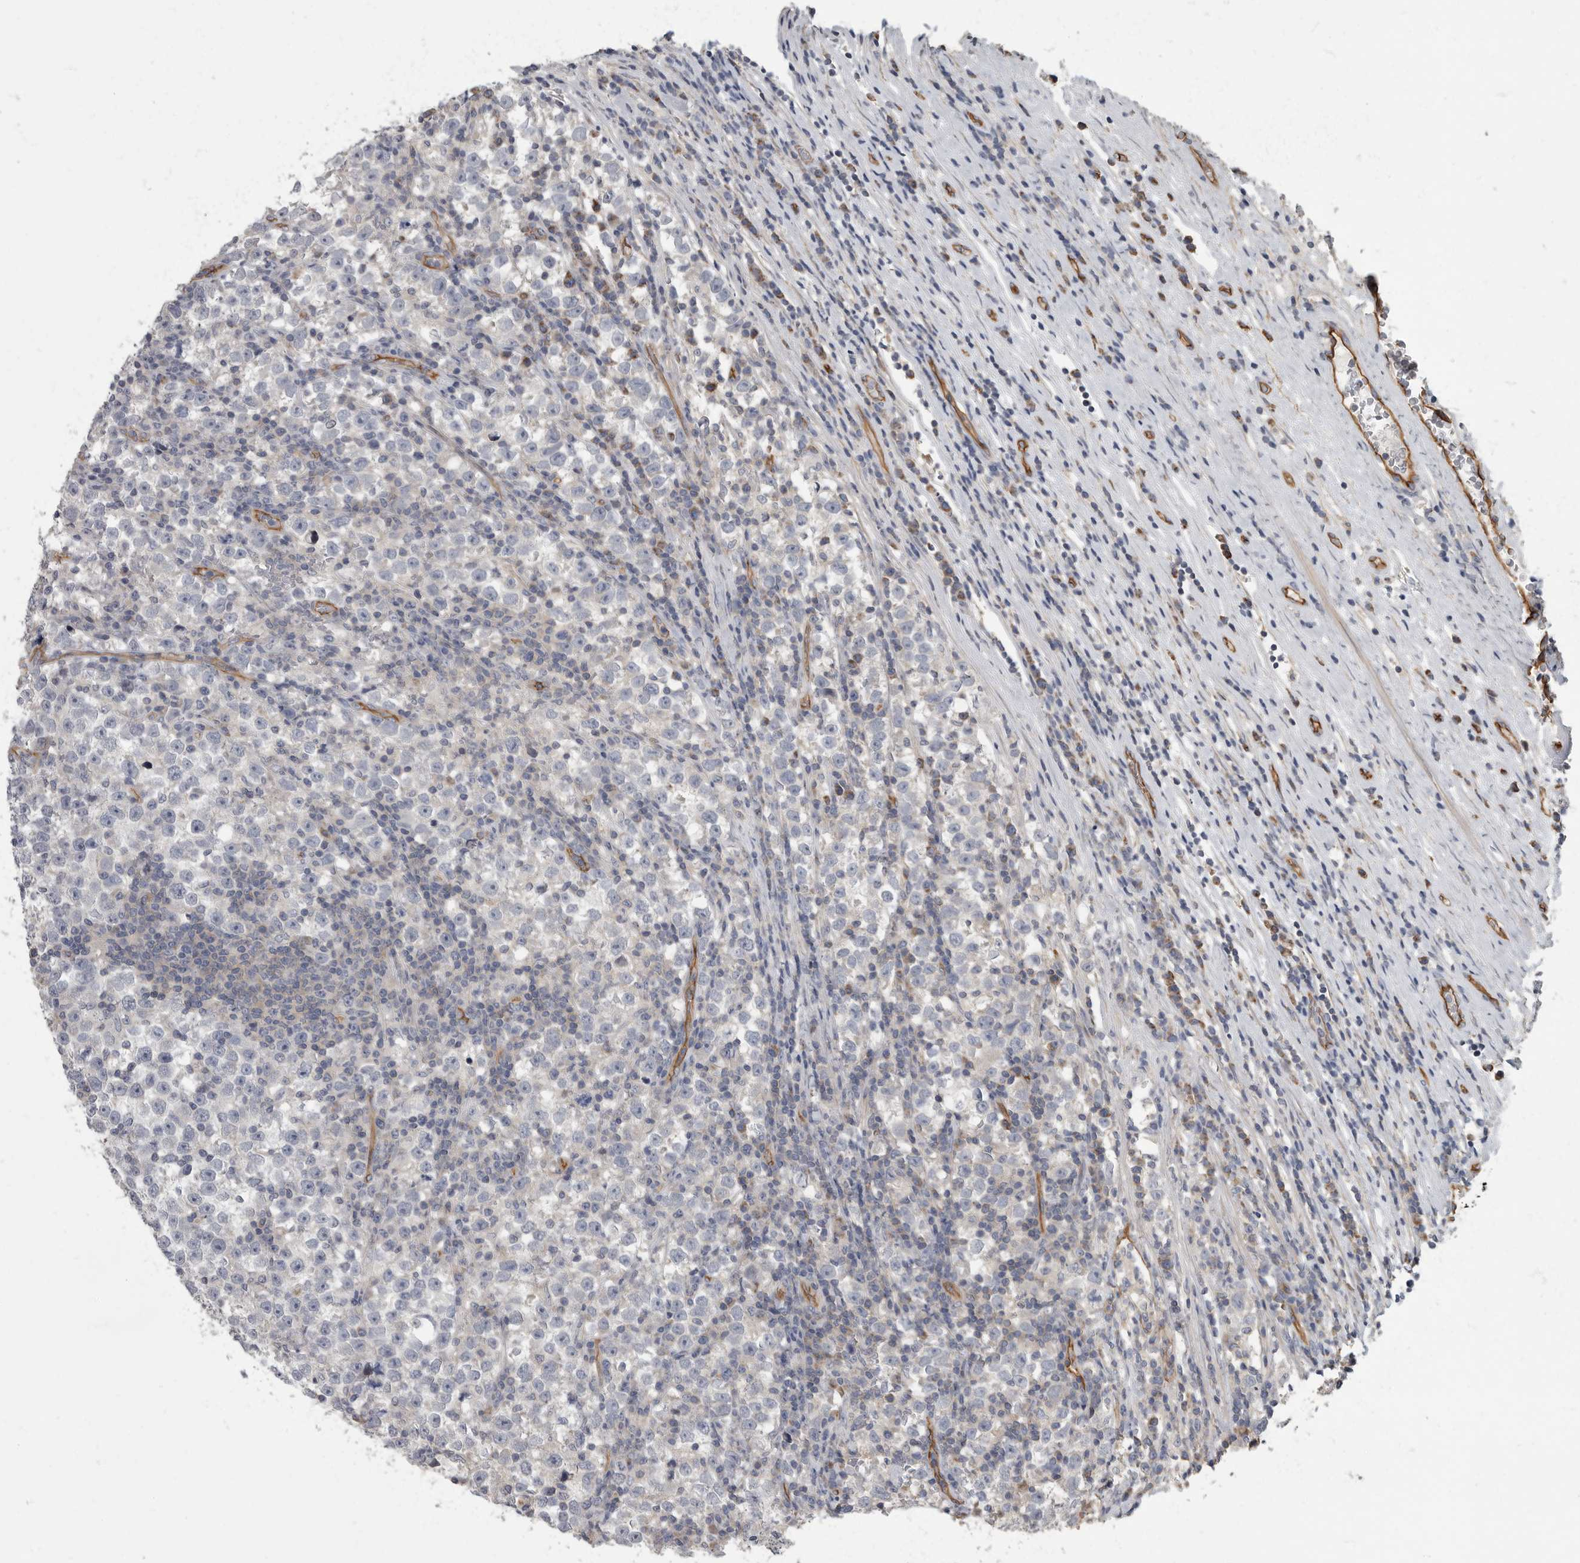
{"staining": {"intensity": "negative", "quantity": "none", "location": "none"}, "tissue": "testis cancer", "cell_type": "Tumor cells", "image_type": "cancer", "snomed": [{"axis": "morphology", "description": "Normal tissue, NOS"}, {"axis": "morphology", "description": "Seminoma, NOS"}, {"axis": "topography", "description": "Testis"}], "caption": "Testis cancer was stained to show a protein in brown. There is no significant expression in tumor cells.", "gene": "PDK1", "patient": {"sex": "male", "age": 43}}